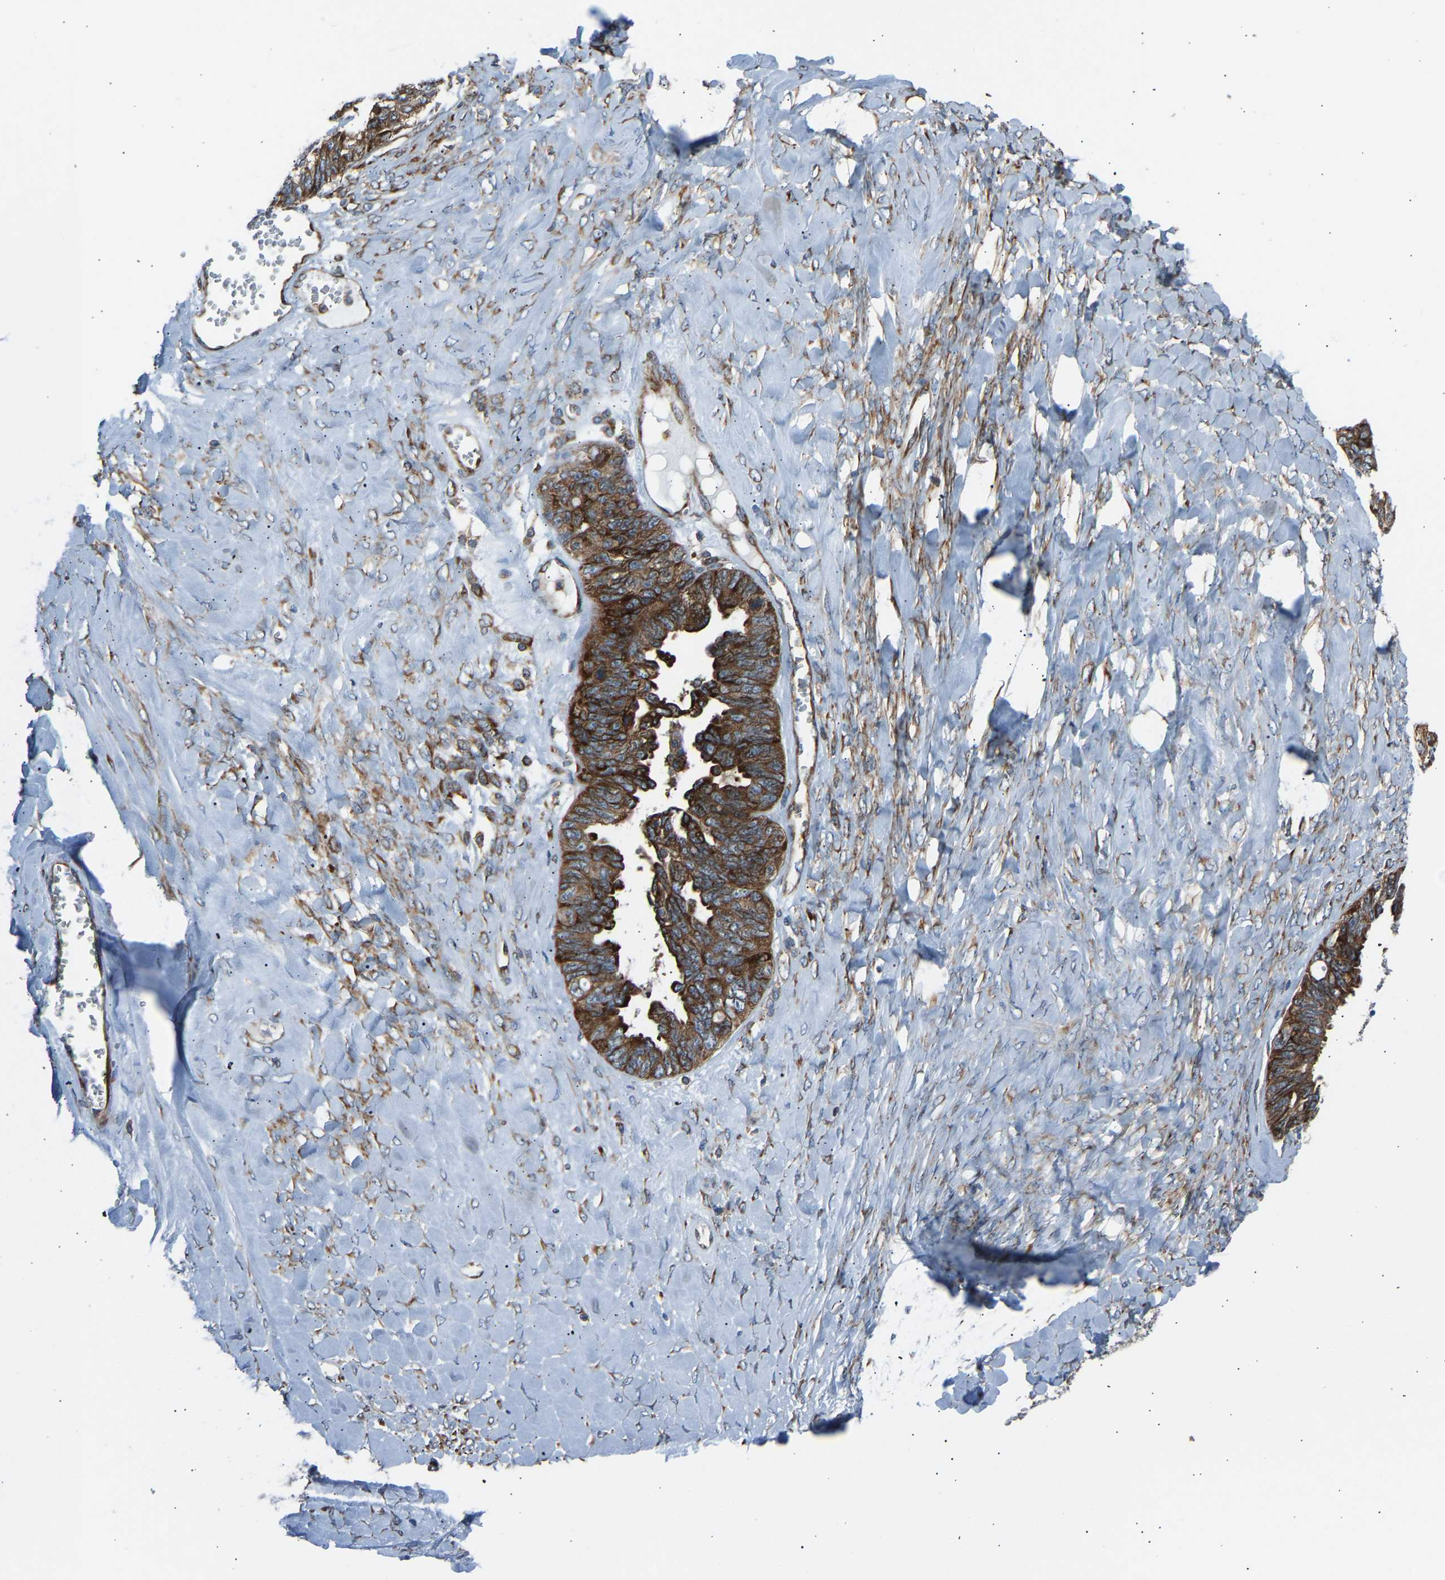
{"staining": {"intensity": "strong", "quantity": ">75%", "location": "cytoplasmic/membranous"}, "tissue": "ovarian cancer", "cell_type": "Tumor cells", "image_type": "cancer", "snomed": [{"axis": "morphology", "description": "Cystadenocarcinoma, serous, NOS"}, {"axis": "topography", "description": "Ovary"}], "caption": "Serous cystadenocarcinoma (ovarian) stained for a protein (brown) demonstrates strong cytoplasmic/membranous positive positivity in approximately >75% of tumor cells.", "gene": "VPS41", "patient": {"sex": "female", "age": 79}}